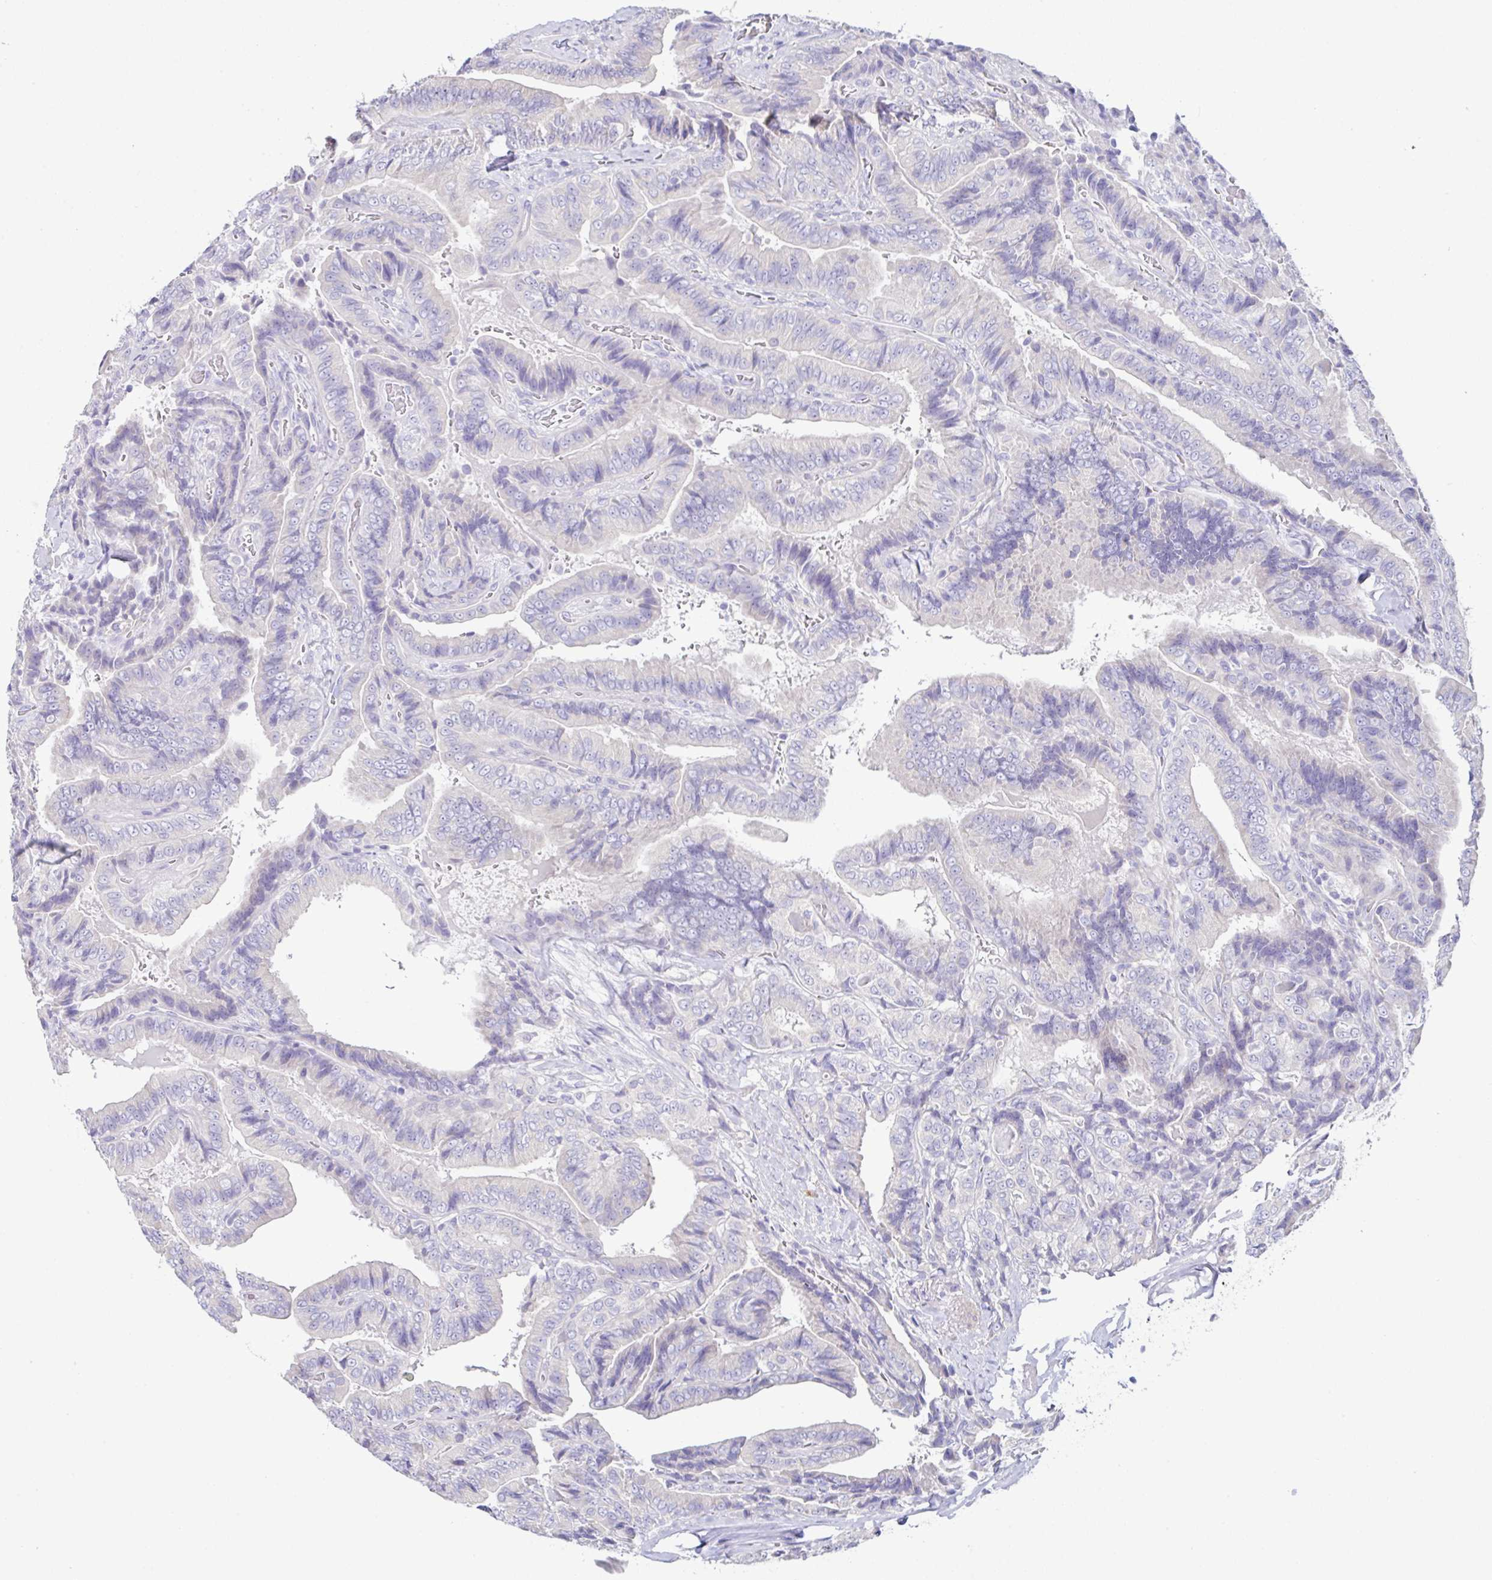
{"staining": {"intensity": "negative", "quantity": "none", "location": "none"}, "tissue": "thyroid cancer", "cell_type": "Tumor cells", "image_type": "cancer", "snomed": [{"axis": "morphology", "description": "Papillary adenocarcinoma, NOS"}, {"axis": "topography", "description": "Thyroid gland"}], "caption": "There is no significant staining in tumor cells of thyroid cancer (papillary adenocarcinoma).", "gene": "MED11", "patient": {"sex": "male", "age": 61}}